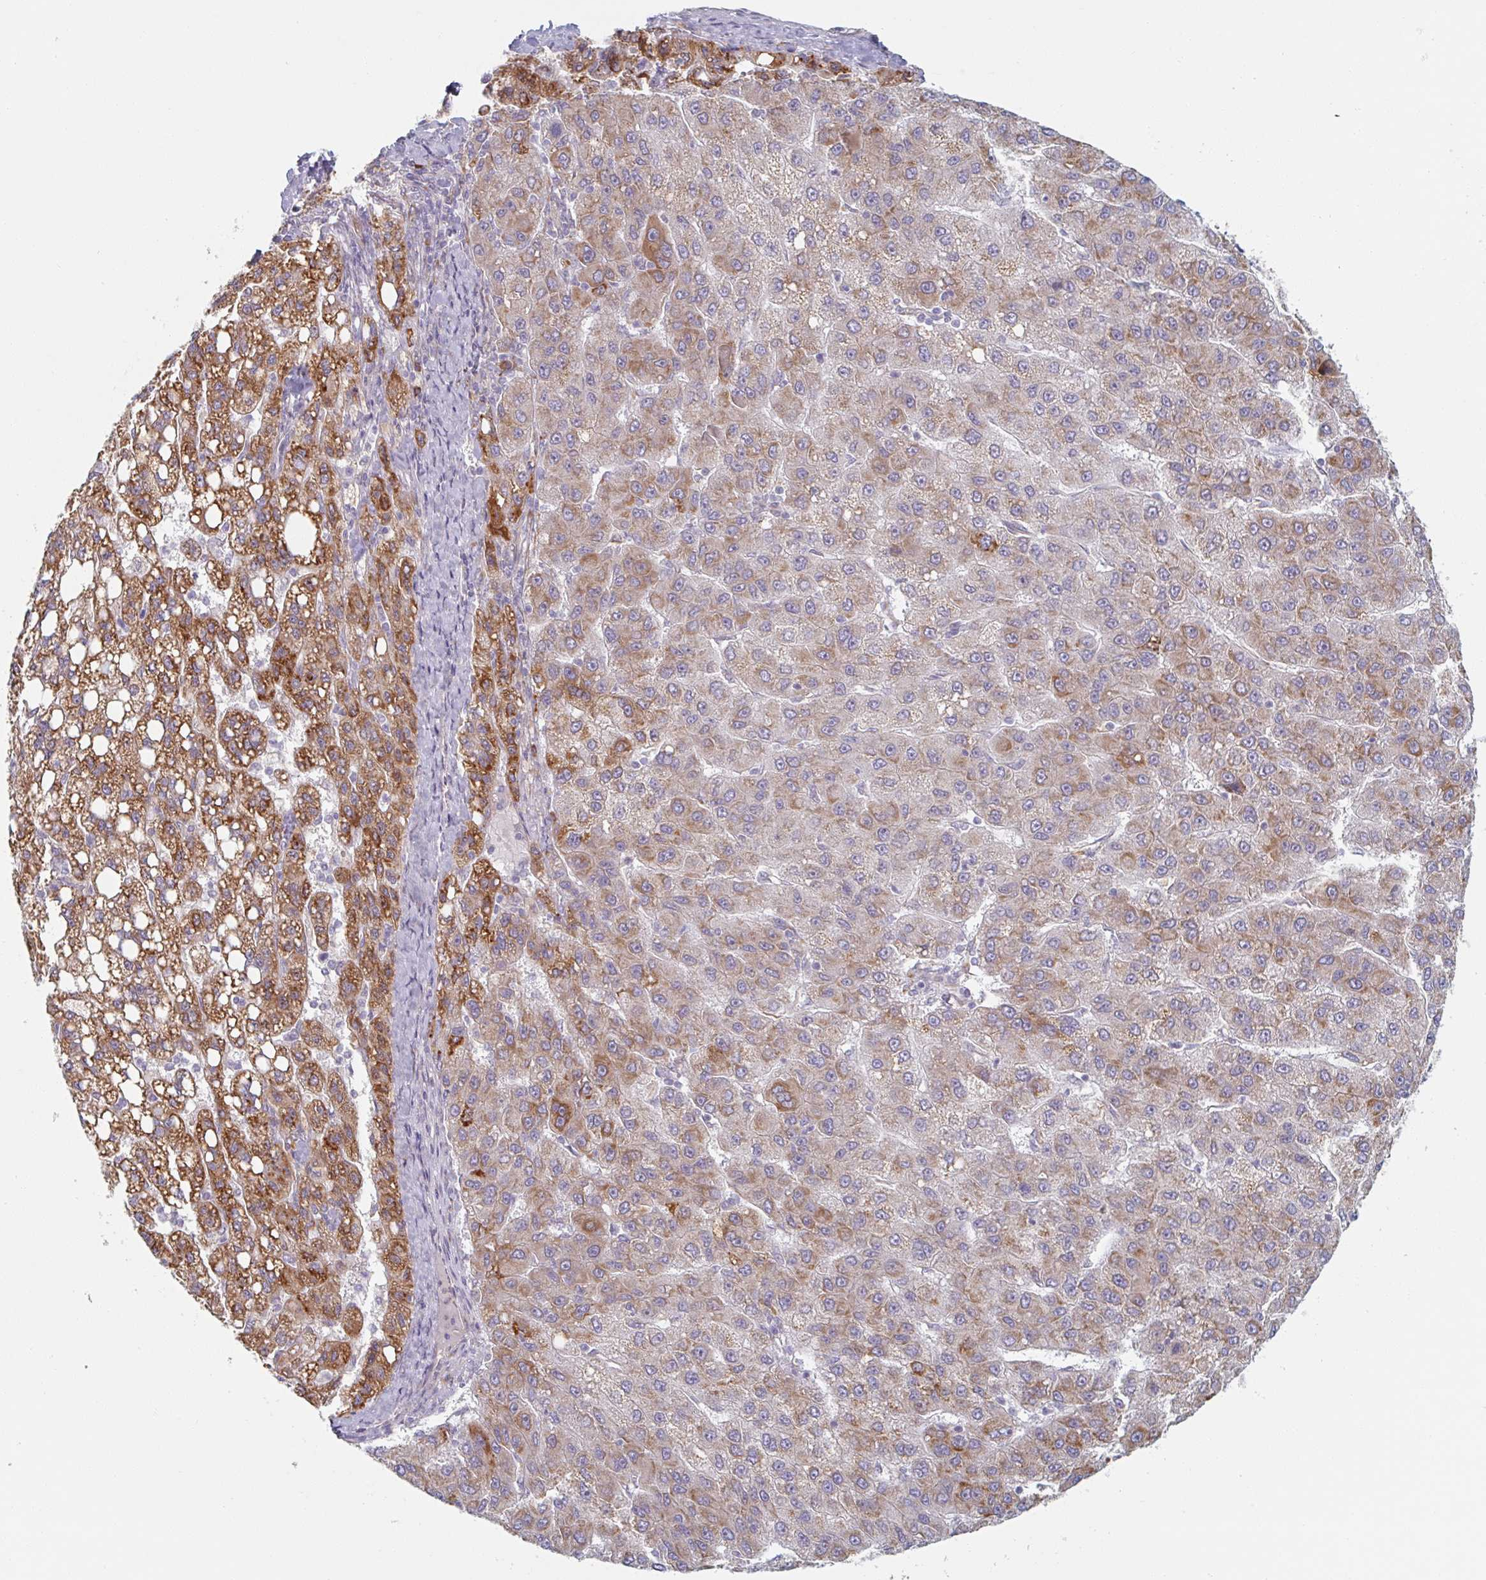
{"staining": {"intensity": "moderate", "quantity": "25%-75%", "location": "cytoplasmic/membranous"}, "tissue": "liver cancer", "cell_type": "Tumor cells", "image_type": "cancer", "snomed": [{"axis": "morphology", "description": "Carcinoma, Hepatocellular, NOS"}, {"axis": "topography", "description": "Liver"}], "caption": "Brown immunohistochemical staining in human liver hepatocellular carcinoma demonstrates moderate cytoplasmic/membranous expression in approximately 25%-75% of tumor cells.", "gene": "TRAPPC10", "patient": {"sex": "female", "age": 82}}